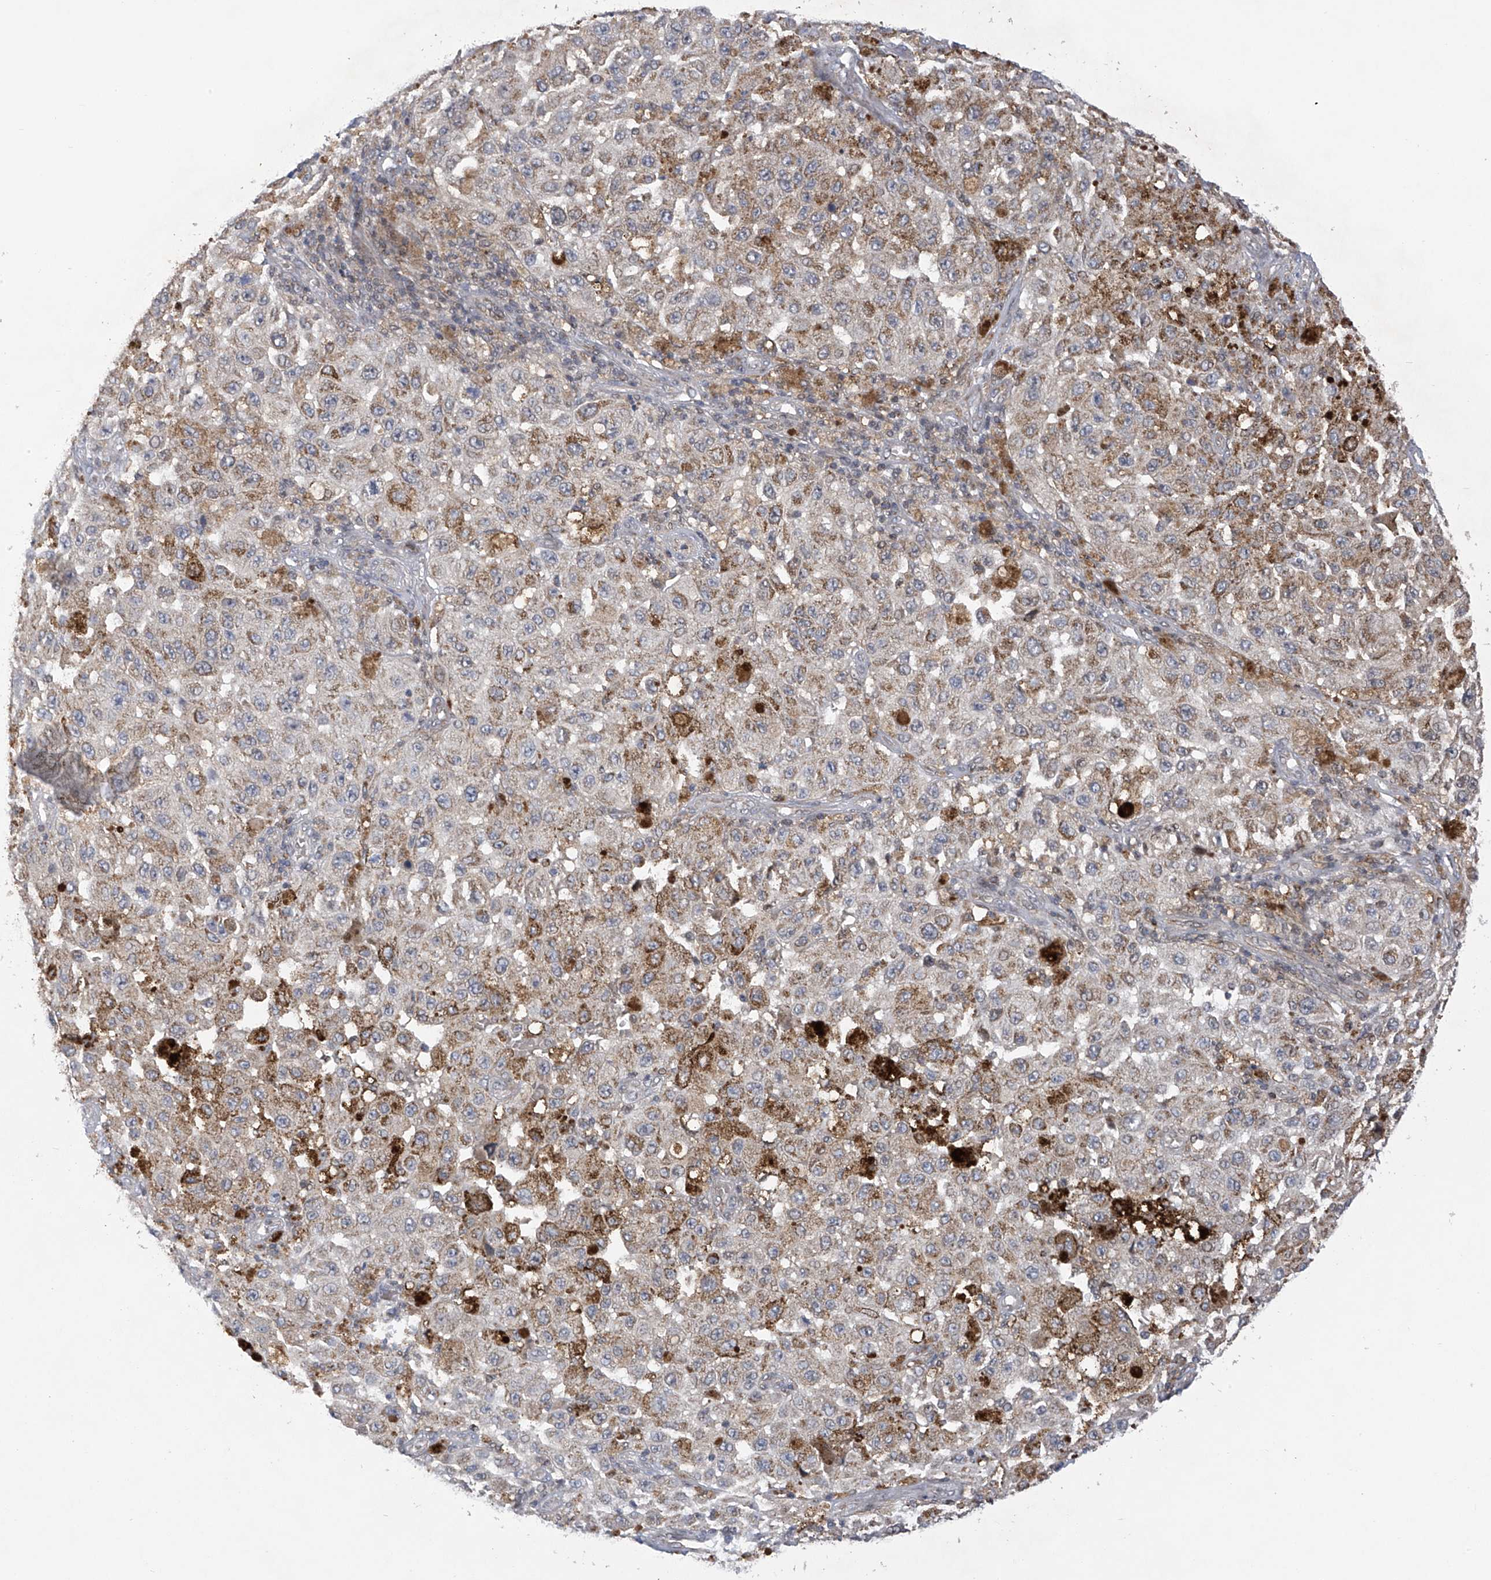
{"staining": {"intensity": "weak", "quantity": ">75%", "location": "cytoplasmic/membranous"}, "tissue": "melanoma", "cell_type": "Tumor cells", "image_type": "cancer", "snomed": [{"axis": "morphology", "description": "Malignant melanoma, NOS"}, {"axis": "topography", "description": "Skin"}], "caption": "IHC (DAB) staining of human malignant melanoma displays weak cytoplasmic/membranous protein positivity in approximately >75% of tumor cells.", "gene": "SLCO4A1", "patient": {"sex": "female", "age": 64}}